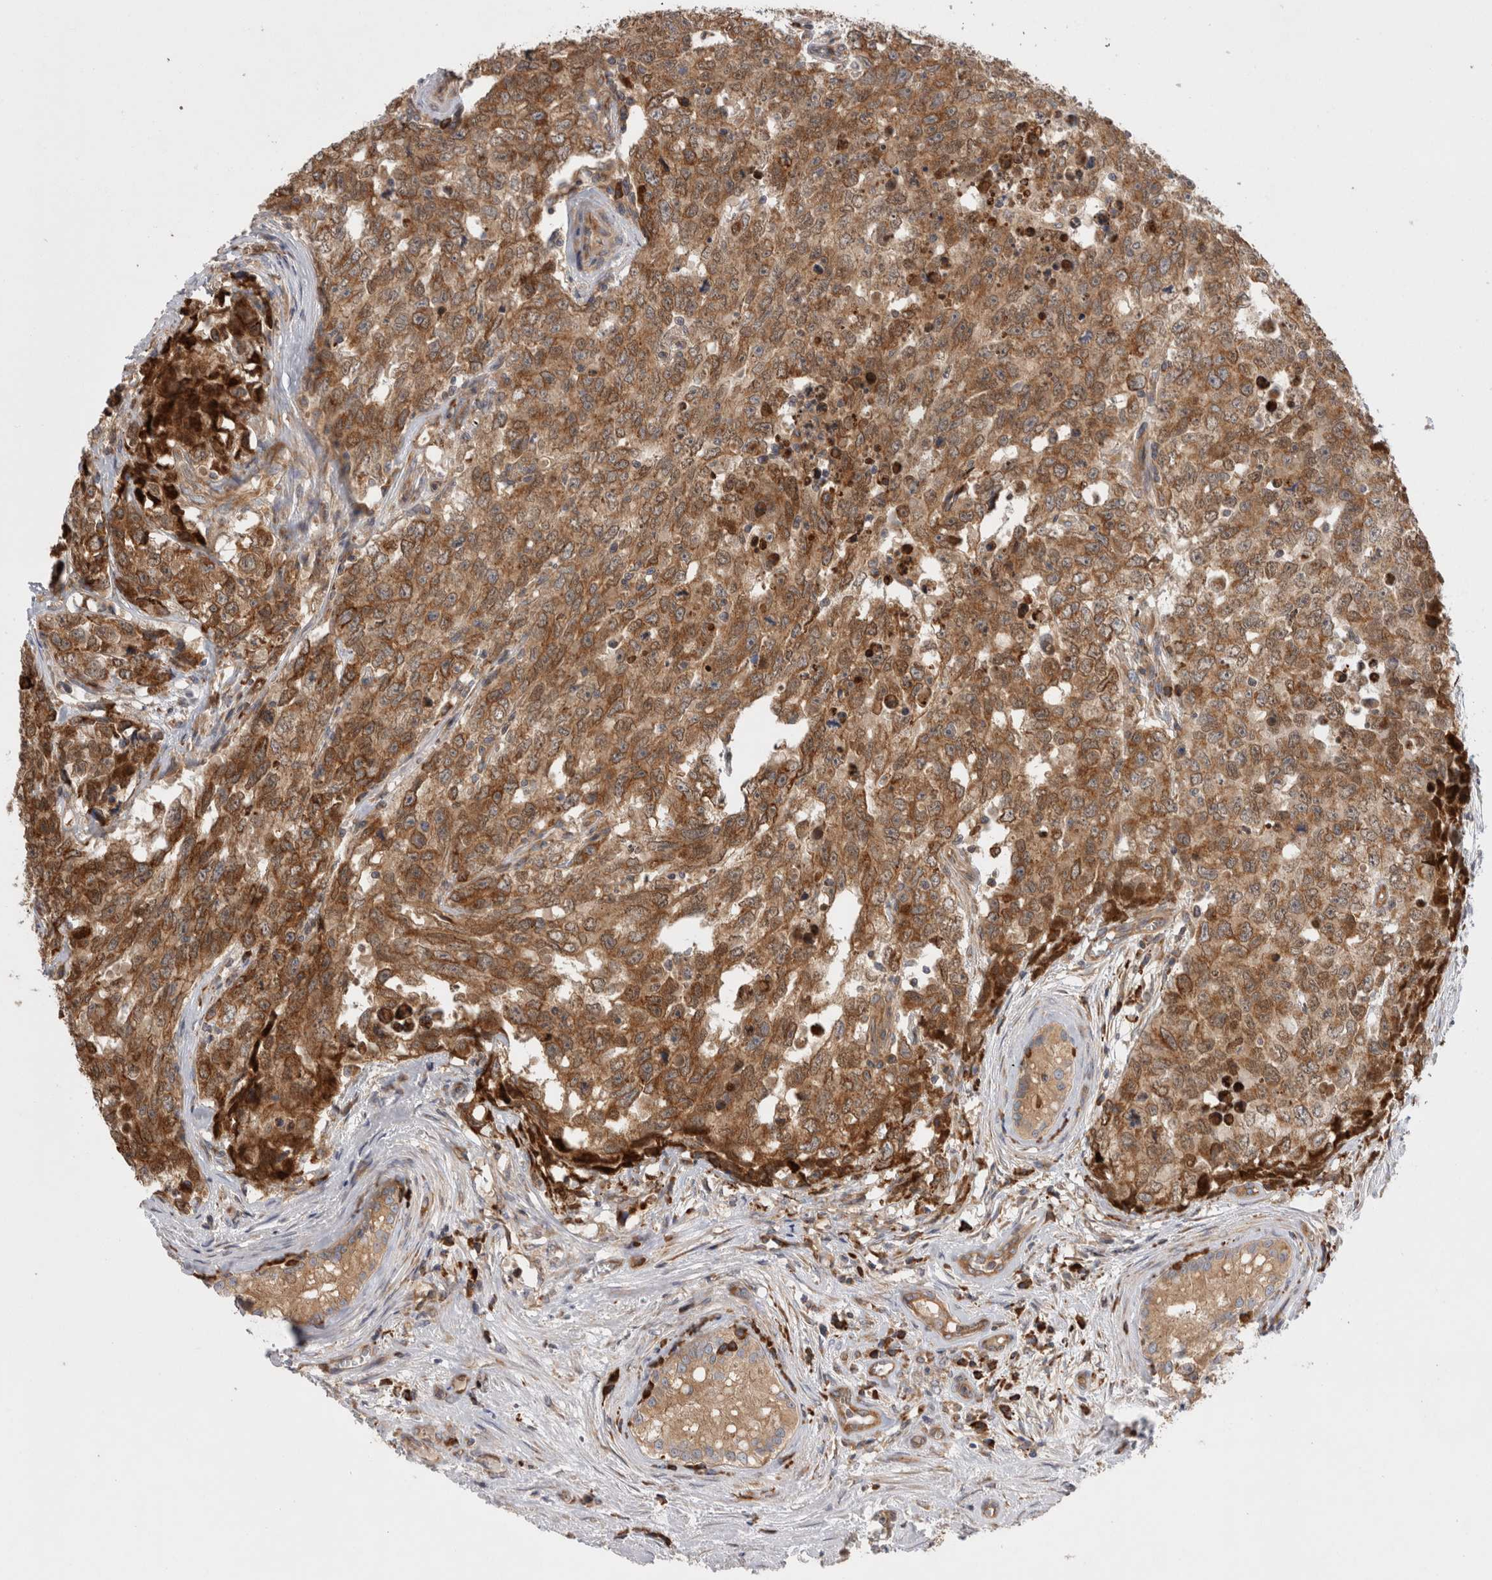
{"staining": {"intensity": "moderate", "quantity": ">75%", "location": "cytoplasmic/membranous"}, "tissue": "testis cancer", "cell_type": "Tumor cells", "image_type": "cancer", "snomed": [{"axis": "morphology", "description": "Carcinoma, Embryonal, NOS"}, {"axis": "topography", "description": "Testis"}], "caption": "IHC micrograph of human testis cancer stained for a protein (brown), which reveals medium levels of moderate cytoplasmic/membranous positivity in about >75% of tumor cells.", "gene": "PDCD10", "patient": {"sex": "male", "age": 28}}